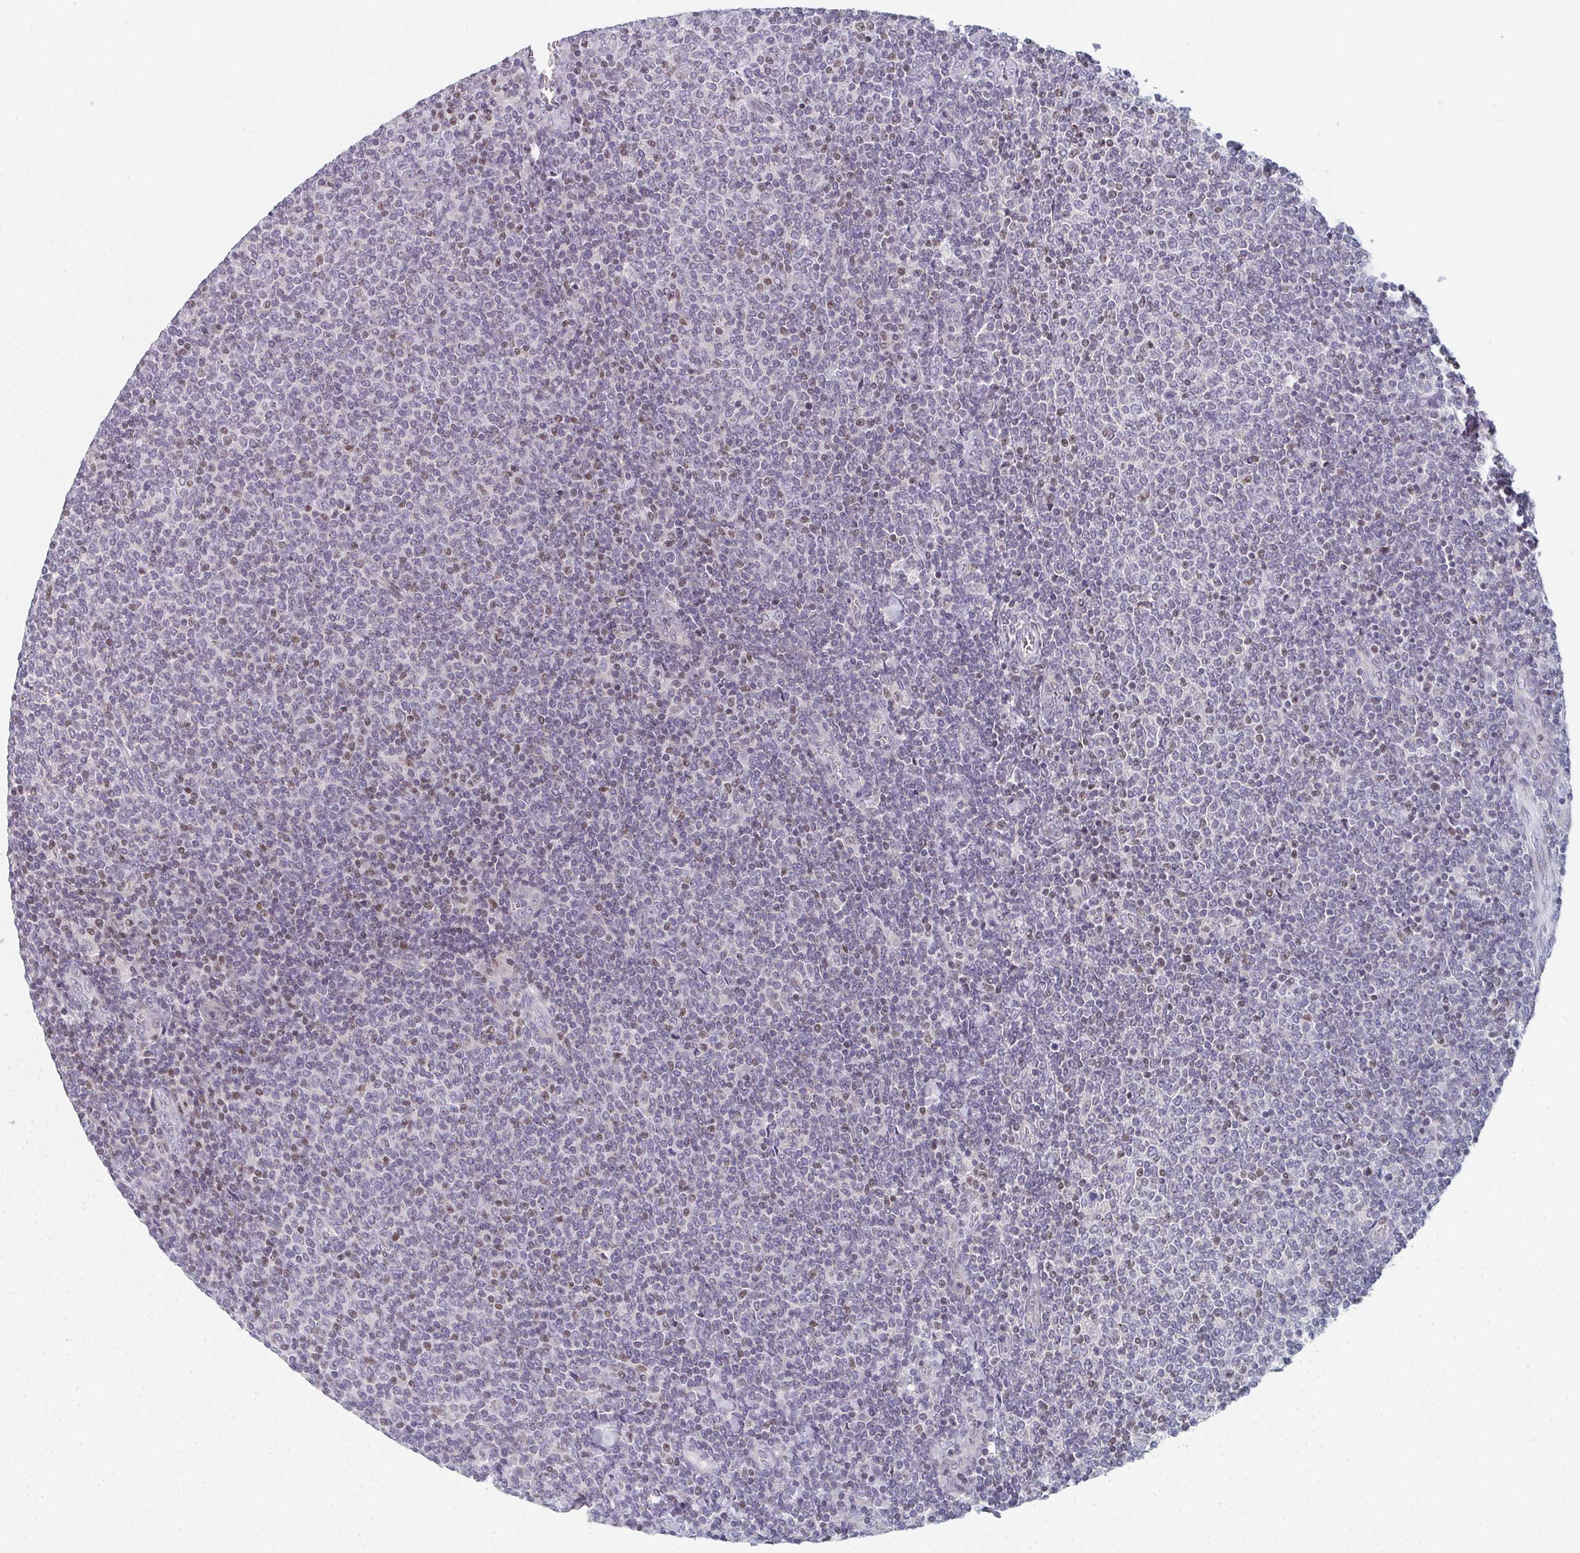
{"staining": {"intensity": "moderate", "quantity": "<25%", "location": "nuclear"}, "tissue": "lymphoma", "cell_type": "Tumor cells", "image_type": "cancer", "snomed": [{"axis": "morphology", "description": "Malignant lymphoma, non-Hodgkin's type, Low grade"}, {"axis": "topography", "description": "Lymph node"}], "caption": "Human malignant lymphoma, non-Hodgkin's type (low-grade) stained with a protein marker demonstrates moderate staining in tumor cells.", "gene": "PYCR3", "patient": {"sex": "male", "age": 52}}